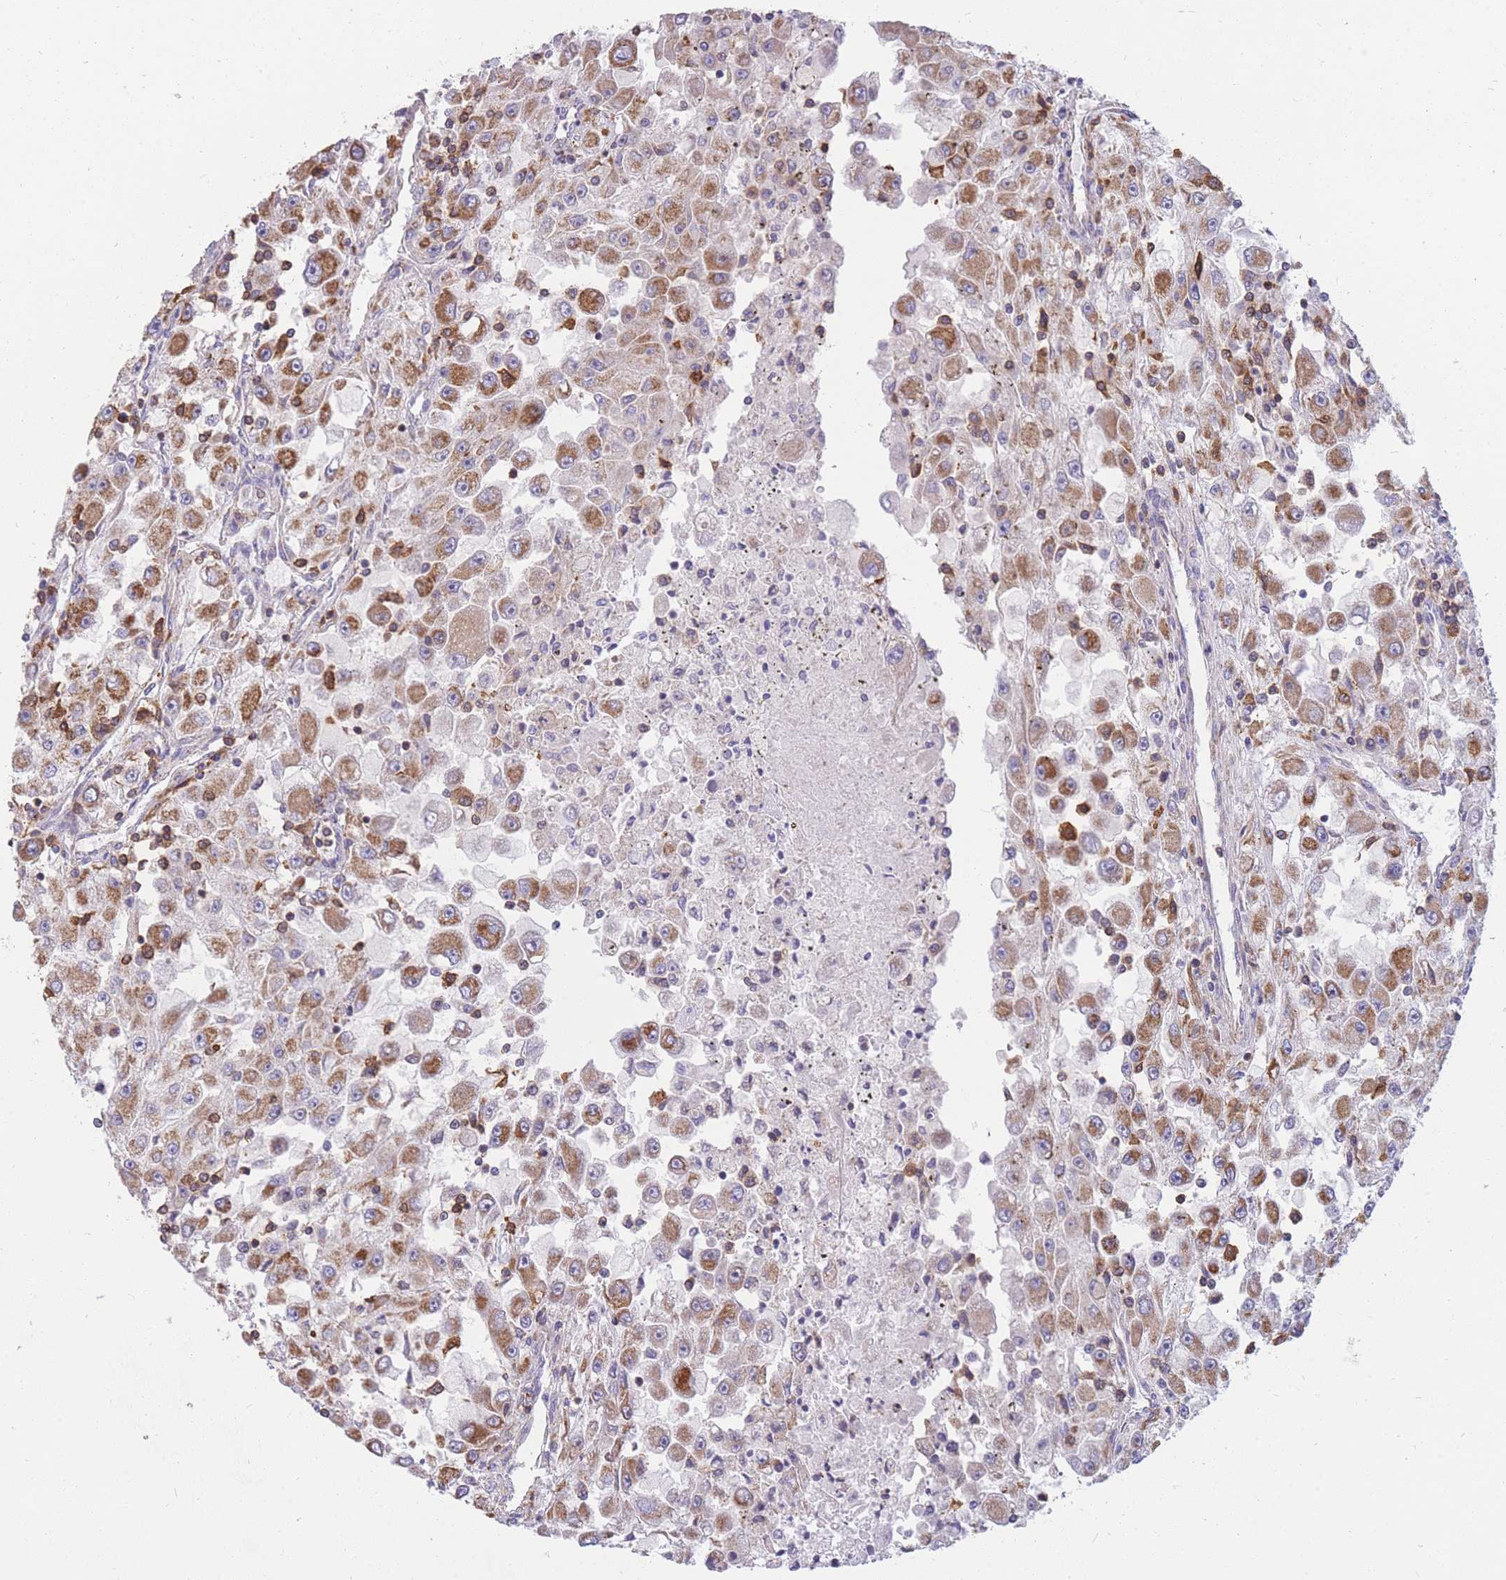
{"staining": {"intensity": "moderate", "quantity": ">75%", "location": "cytoplasmic/membranous"}, "tissue": "renal cancer", "cell_type": "Tumor cells", "image_type": "cancer", "snomed": [{"axis": "morphology", "description": "Adenocarcinoma, NOS"}, {"axis": "topography", "description": "Kidney"}], "caption": "The immunohistochemical stain highlights moderate cytoplasmic/membranous staining in tumor cells of adenocarcinoma (renal) tissue.", "gene": "MRPL54", "patient": {"sex": "female", "age": 67}}